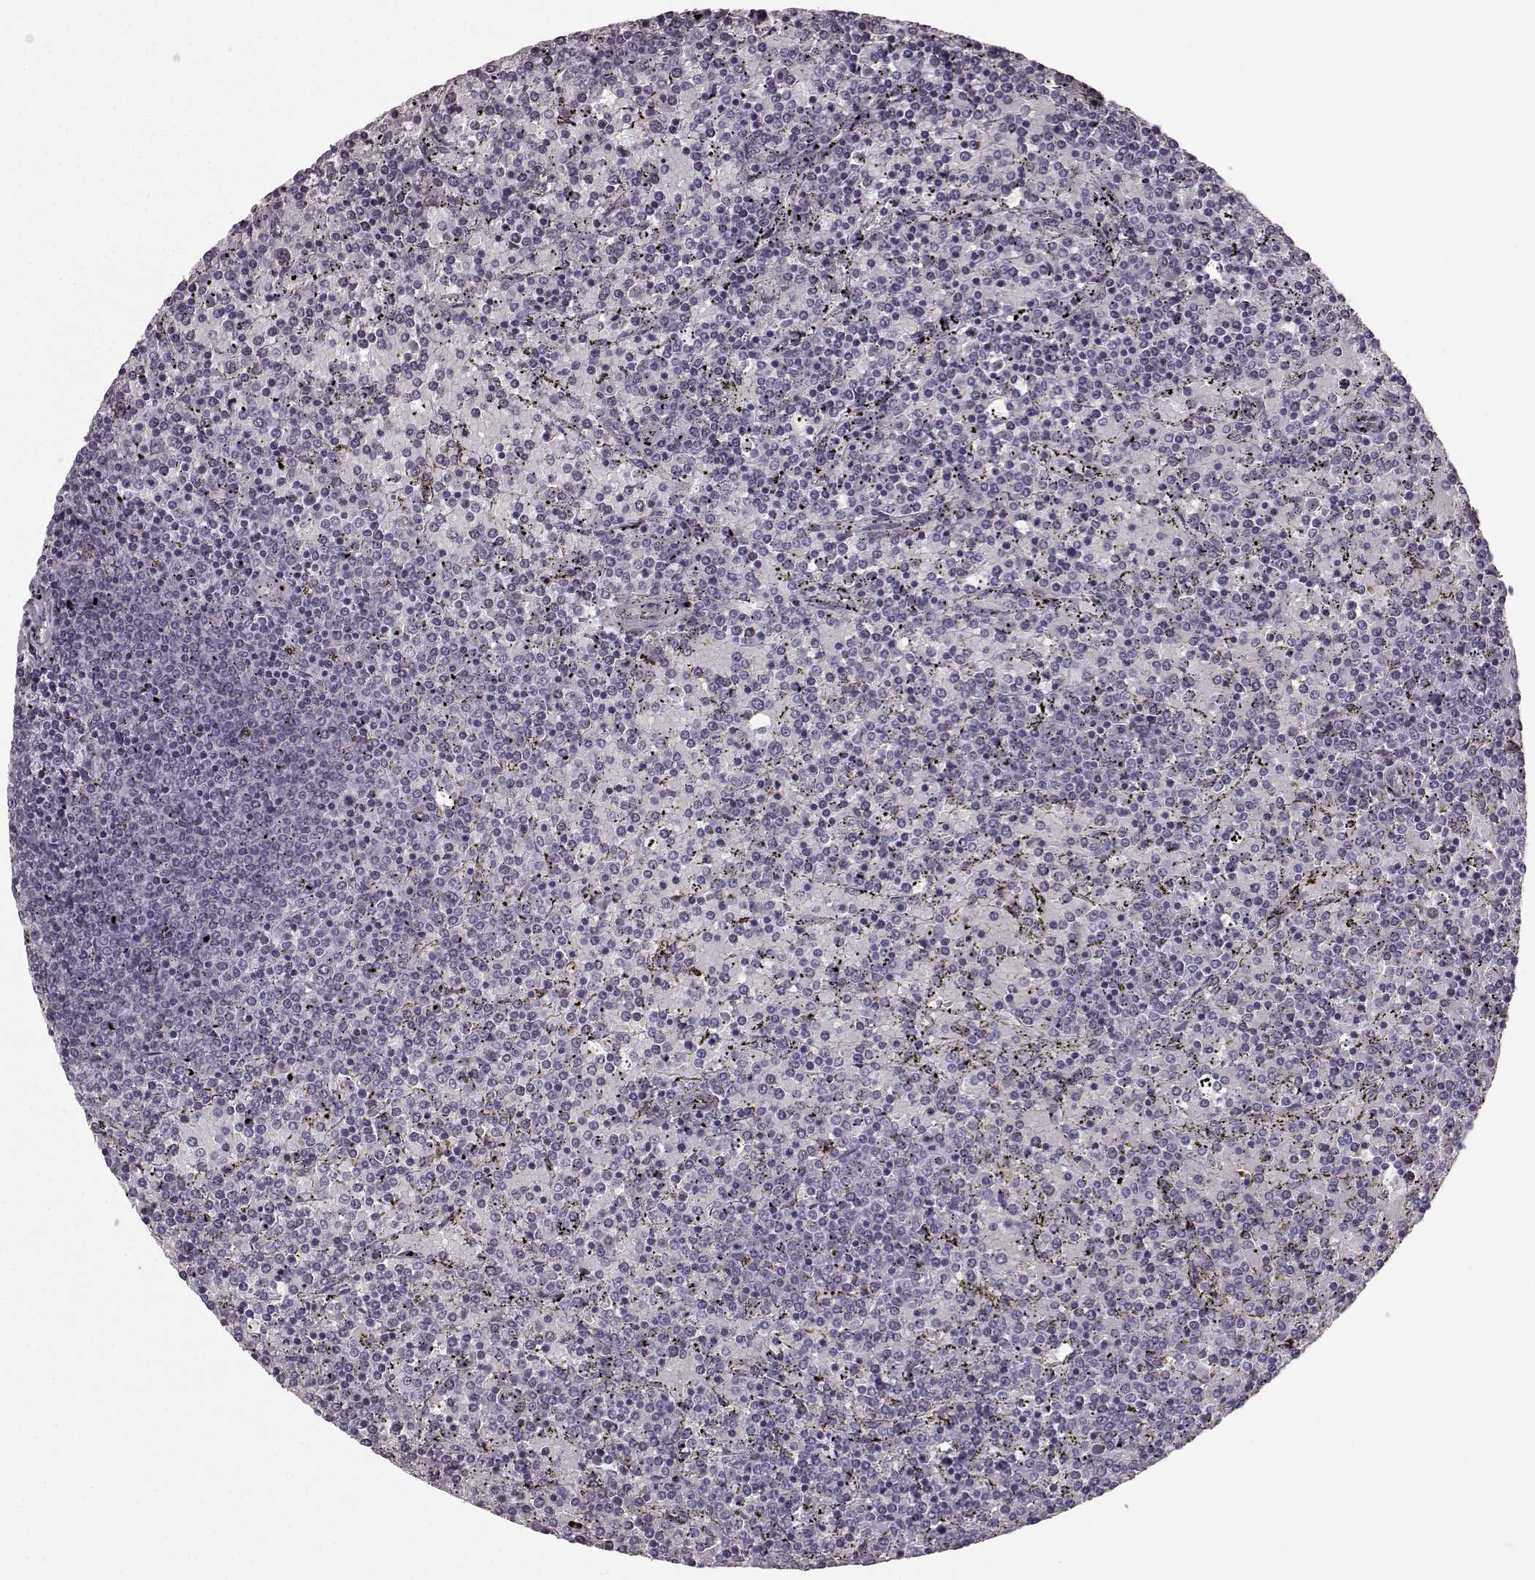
{"staining": {"intensity": "negative", "quantity": "none", "location": "none"}, "tissue": "lymphoma", "cell_type": "Tumor cells", "image_type": "cancer", "snomed": [{"axis": "morphology", "description": "Malignant lymphoma, non-Hodgkin's type, Low grade"}, {"axis": "topography", "description": "Spleen"}], "caption": "This is an IHC histopathology image of lymphoma. There is no staining in tumor cells.", "gene": "SEMG2", "patient": {"sex": "female", "age": 77}}